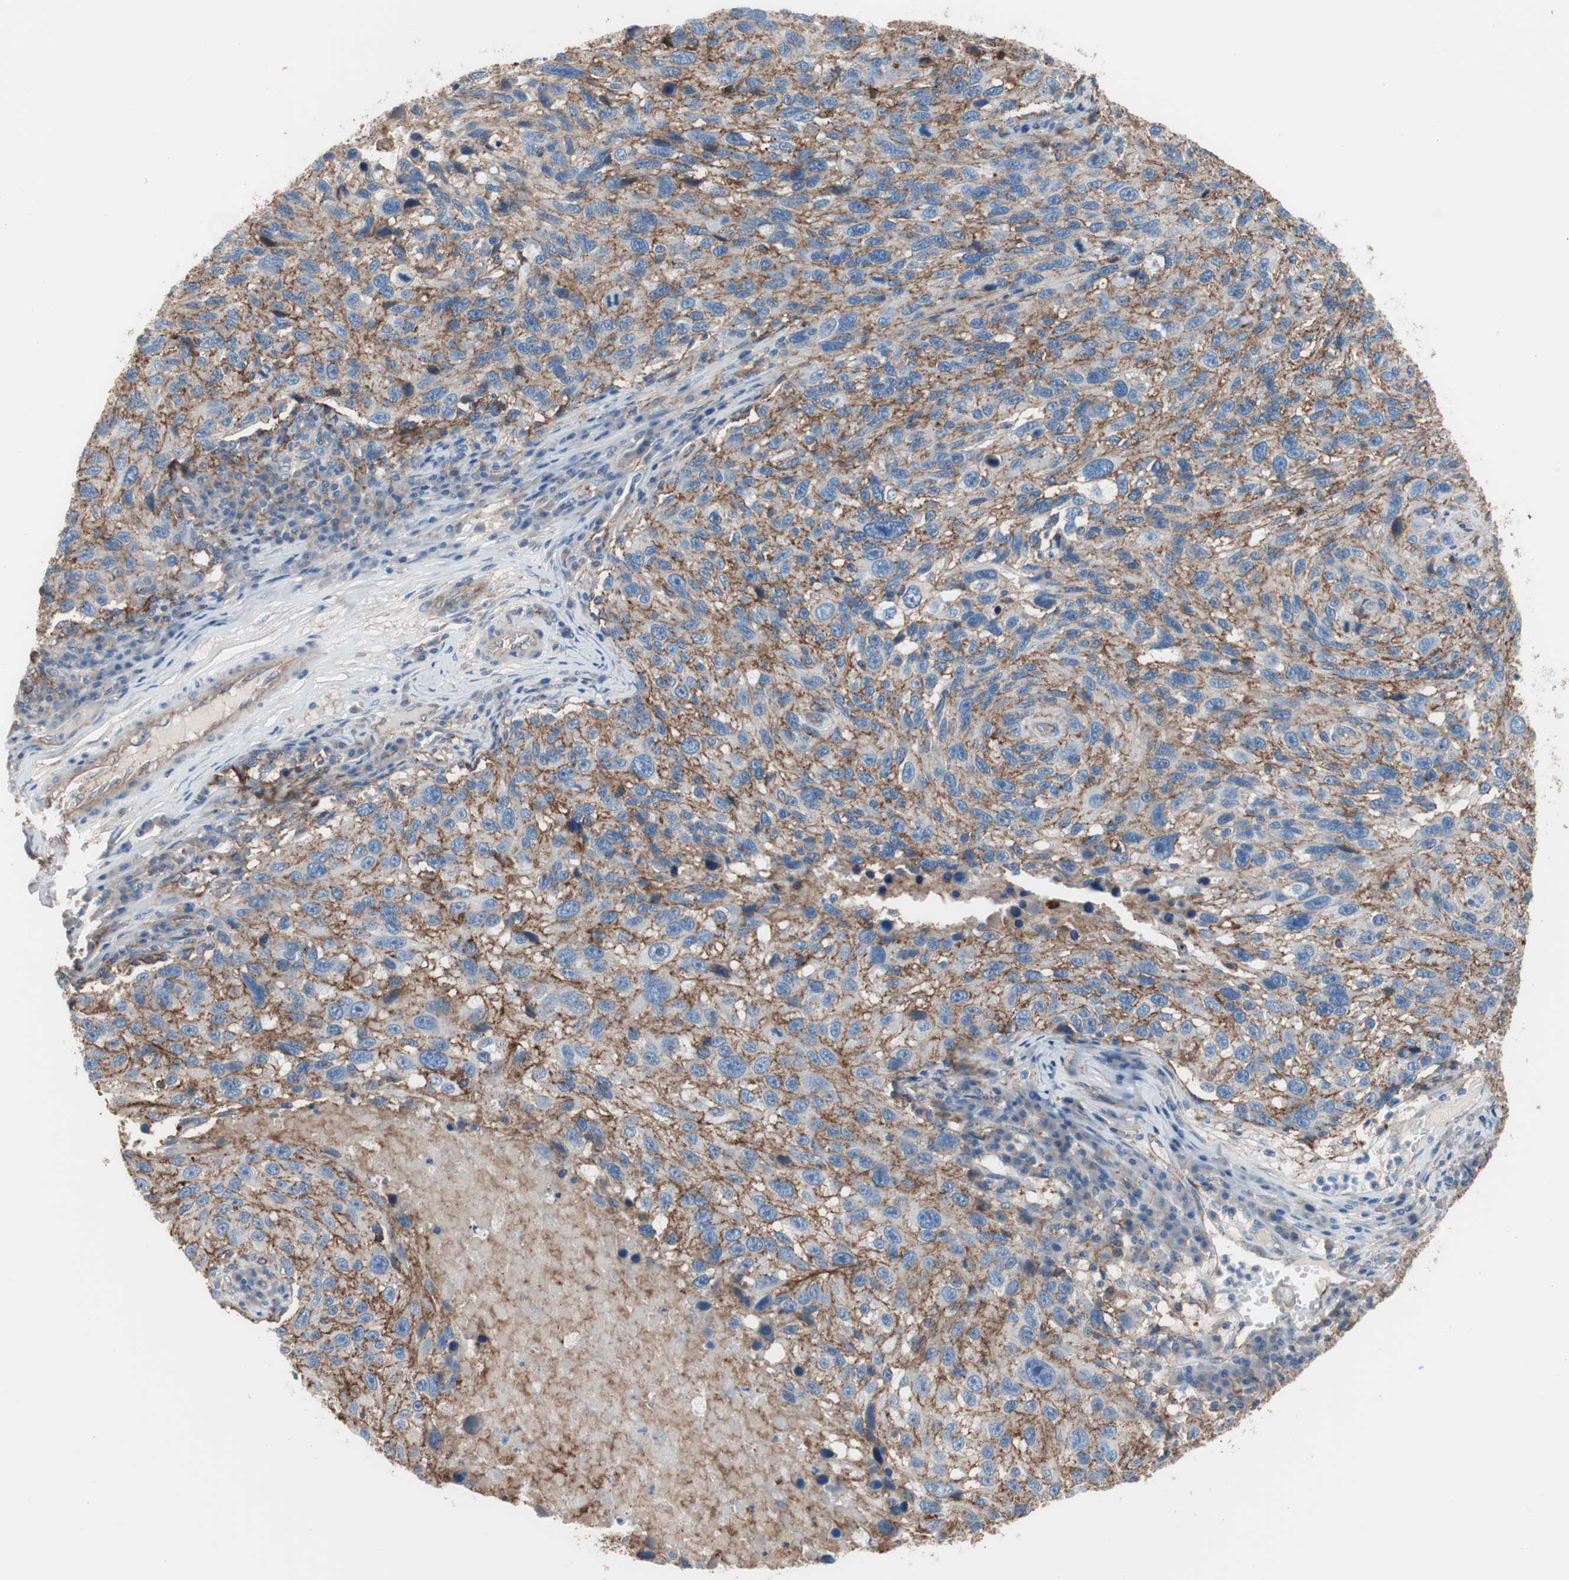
{"staining": {"intensity": "moderate", "quantity": "25%-75%", "location": "cytoplasmic/membranous"}, "tissue": "melanoma", "cell_type": "Tumor cells", "image_type": "cancer", "snomed": [{"axis": "morphology", "description": "Malignant melanoma, NOS"}, {"axis": "topography", "description": "Skin"}], "caption": "Immunohistochemistry (DAB (3,3'-diaminobenzidine)) staining of human malignant melanoma exhibits moderate cytoplasmic/membranous protein expression in approximately 25%-75% of tumor cells.", "gene": "CD81", "patient": {"sex": "male", "age": 53}}